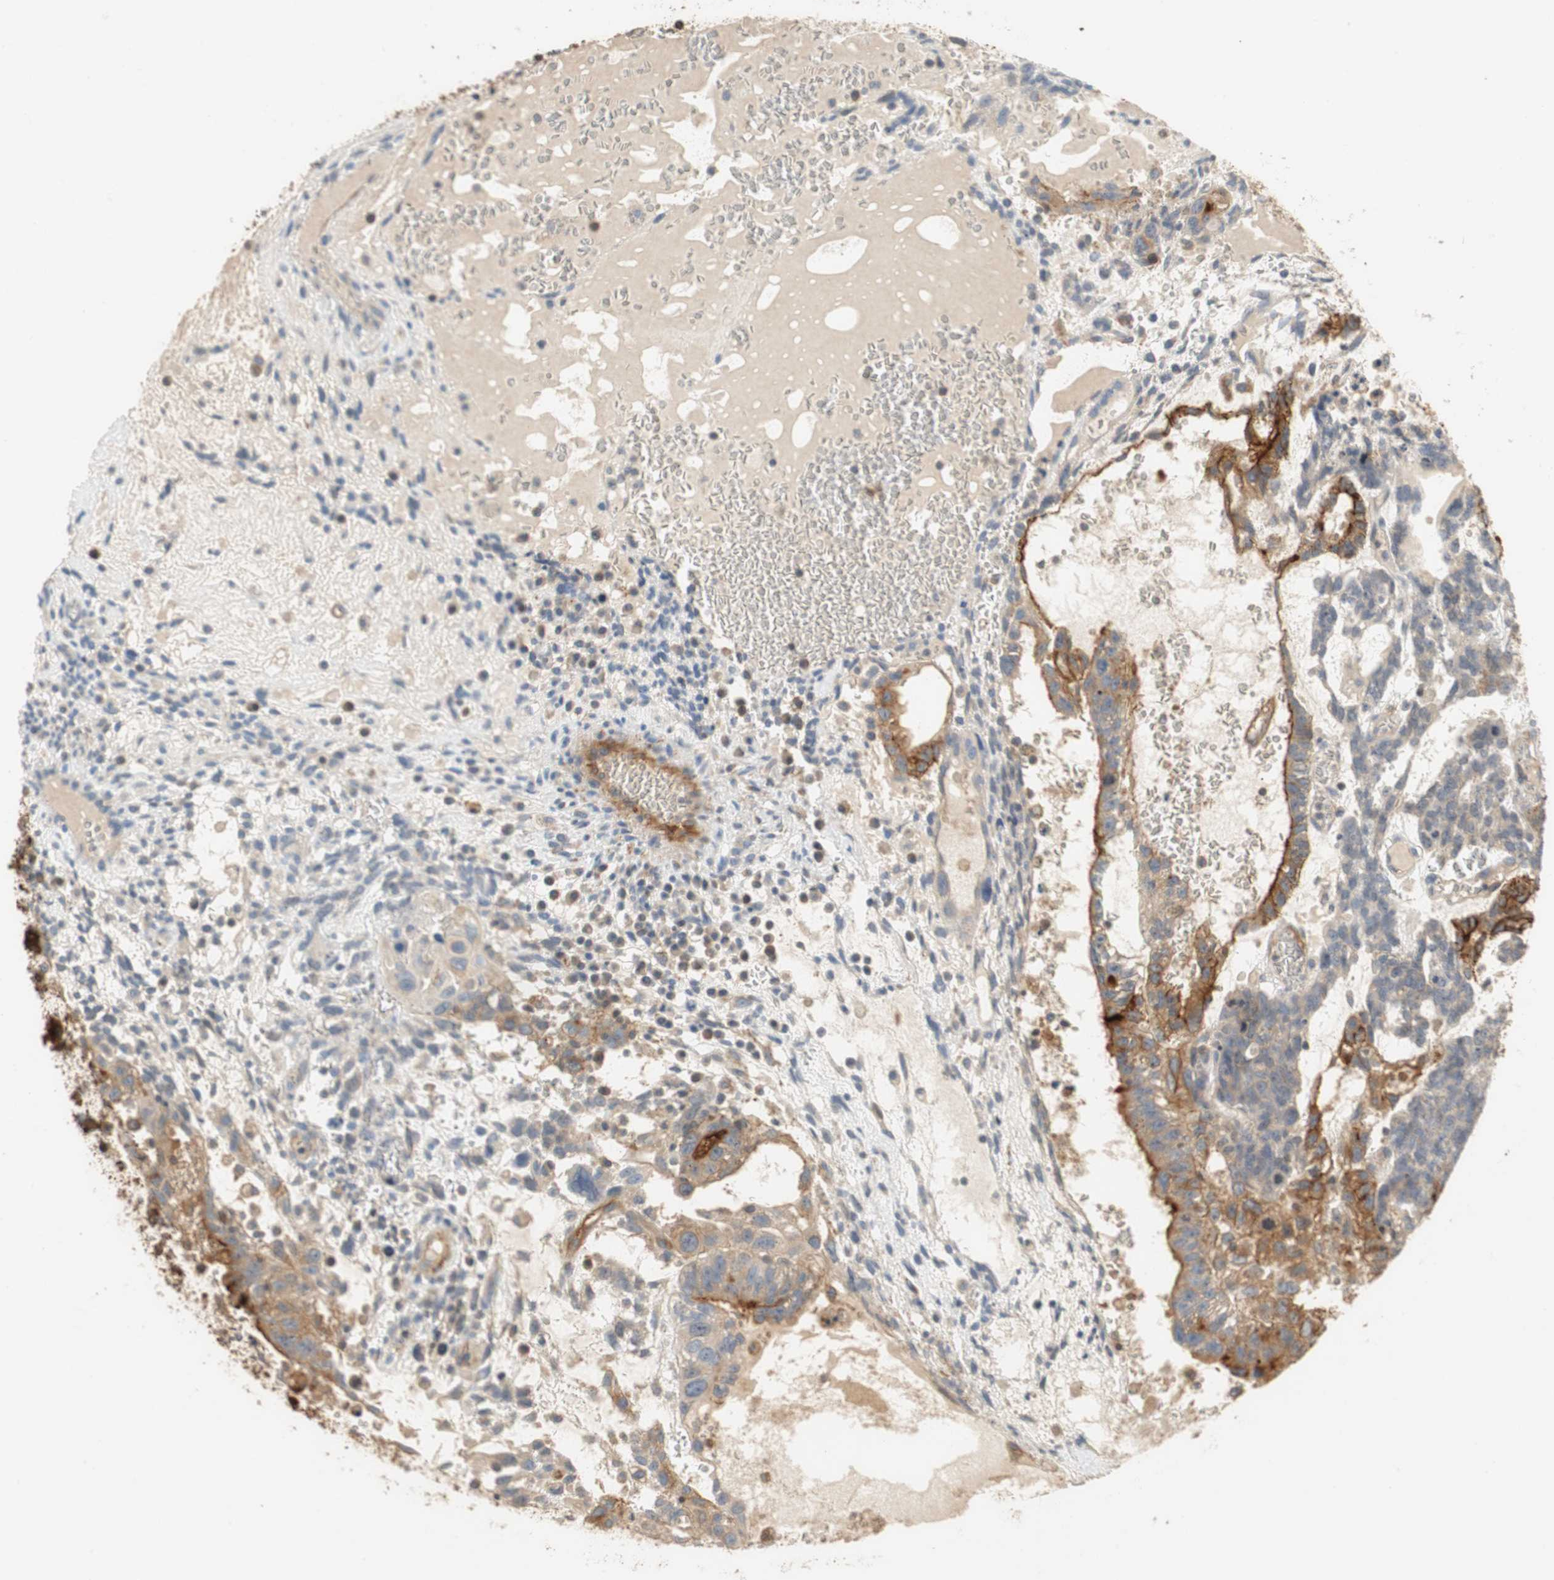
{"staining": {"intensity": "moderate", "quantity": "25%-75%", "location": "cytoplasmic/membranous"}, "tissue": "testis cancer", "cell_type": "Tumor cells", "image_type": "cancer", "snomed": [{"axis": "morphology", "description": "Seminoma, NOS"}, {"axis": "morphology", "description": "Carcinoma, Embryonal, NOS"}, {"axis": "topography", "description": "Testis"}], "caption": "Protein positivity by IHC displays moderate cytoplasmic/membranous staining in approximately 25%-75% of tumor cells in testis cancer (seminoma). Using DAB (3,3'-diaminobenzidine) (brown) and hematoxylin (blue) stains, captured at high magnification using brightfield microscopy.", "gene": "ALPL", "patient": {"sex": "male", "age": 52}}